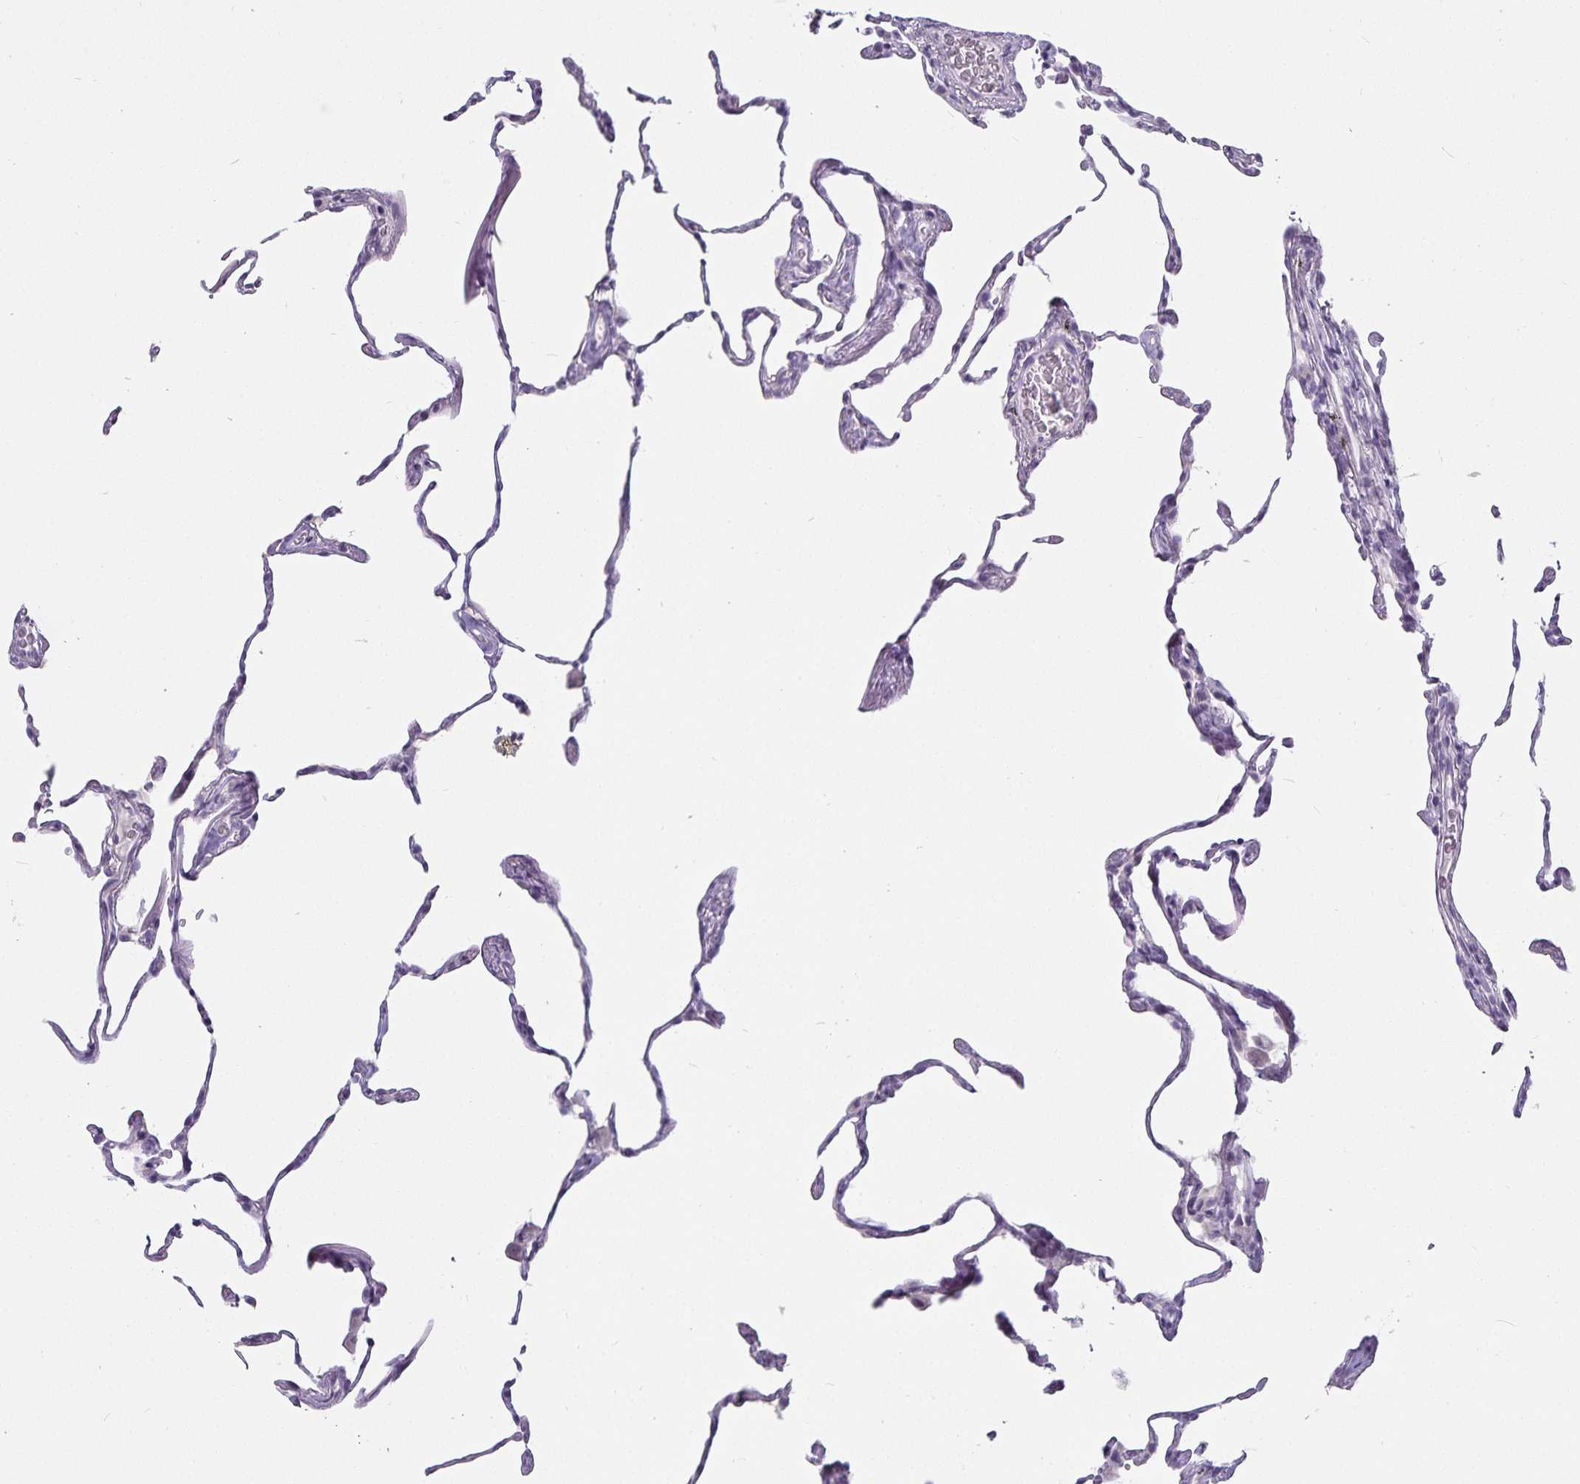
{"staining": {"intensity": "negative", "quantity": "none", "location": "none"}, "tissue": "lung", "cell_type": "Alveolar cells", "image_type": "normal", "snomed": [{"axis": "morphology", "description": "Normal tissue, NOS"}, {"axis": "topography", "description": "Lung"}], "caption": "This histopathology image is of normal lung stained with IHC to label a protein in brown with the nuclei are counter-stained blue. There is no positivity in alveolar cells.", "gene": "CA12", "patient": {"sex": "female", "age": 57}}